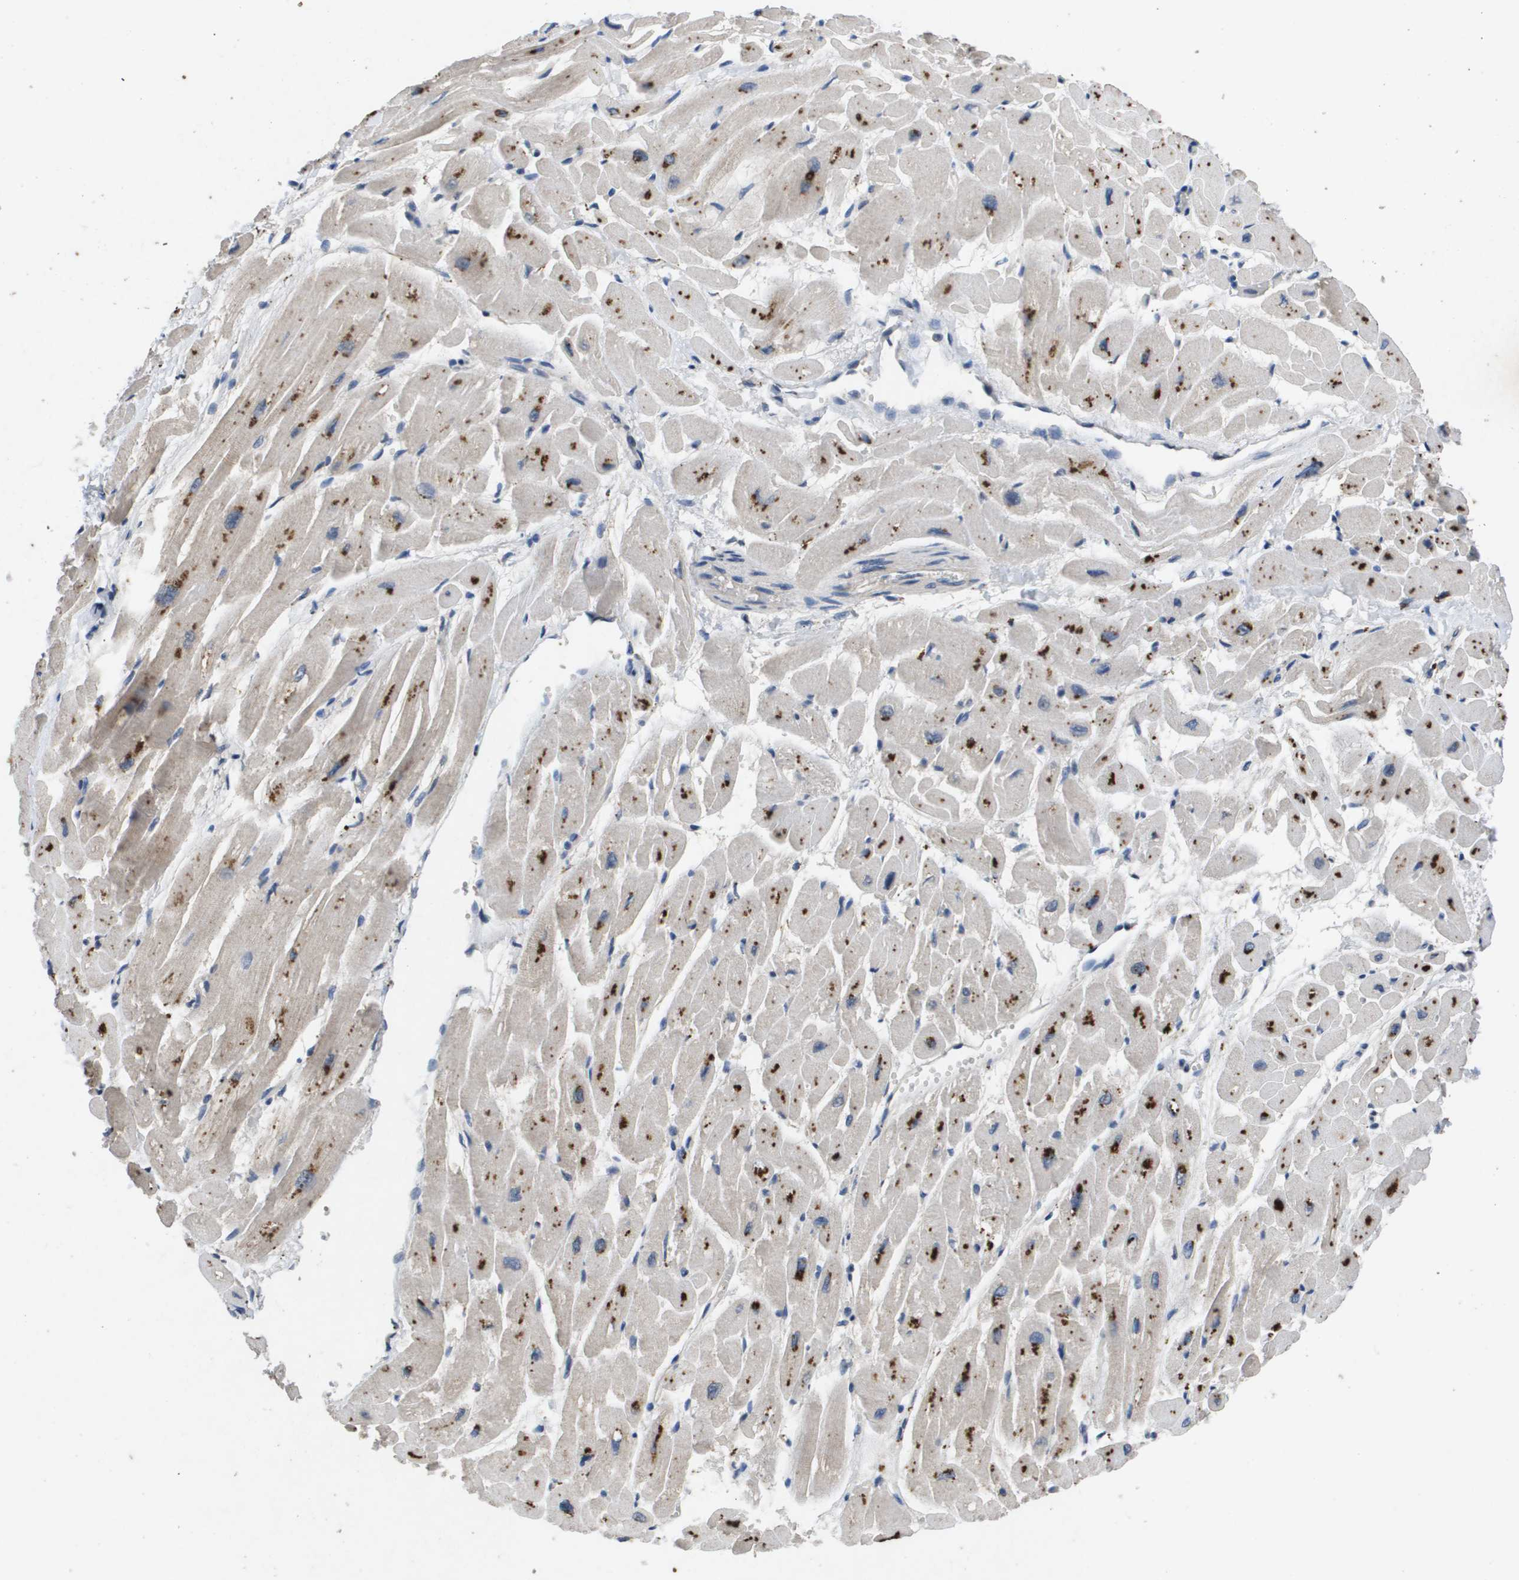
{"staining": {"intensity": "strong", "quantity": "25%-75%", "location": "cytoplasmic/membranous"}, "tissue": "heart muscle", "cell_type": "Cardiomyocytes", "image_type": "normal", "snomed": [{"axis": "morphology", "description": "Normal tissue, NOS"}, {"axis": "topography", "description": "Heart"}], "caption": "About 25%-75% of cardiomyocytes in normal heart muscle demonstrate strong cytoplasmic/membranous protein expression as visualized by brown immunohistochemical staining.", "gene": "PROC", "patient": {"sex": "male", "age": 45}}